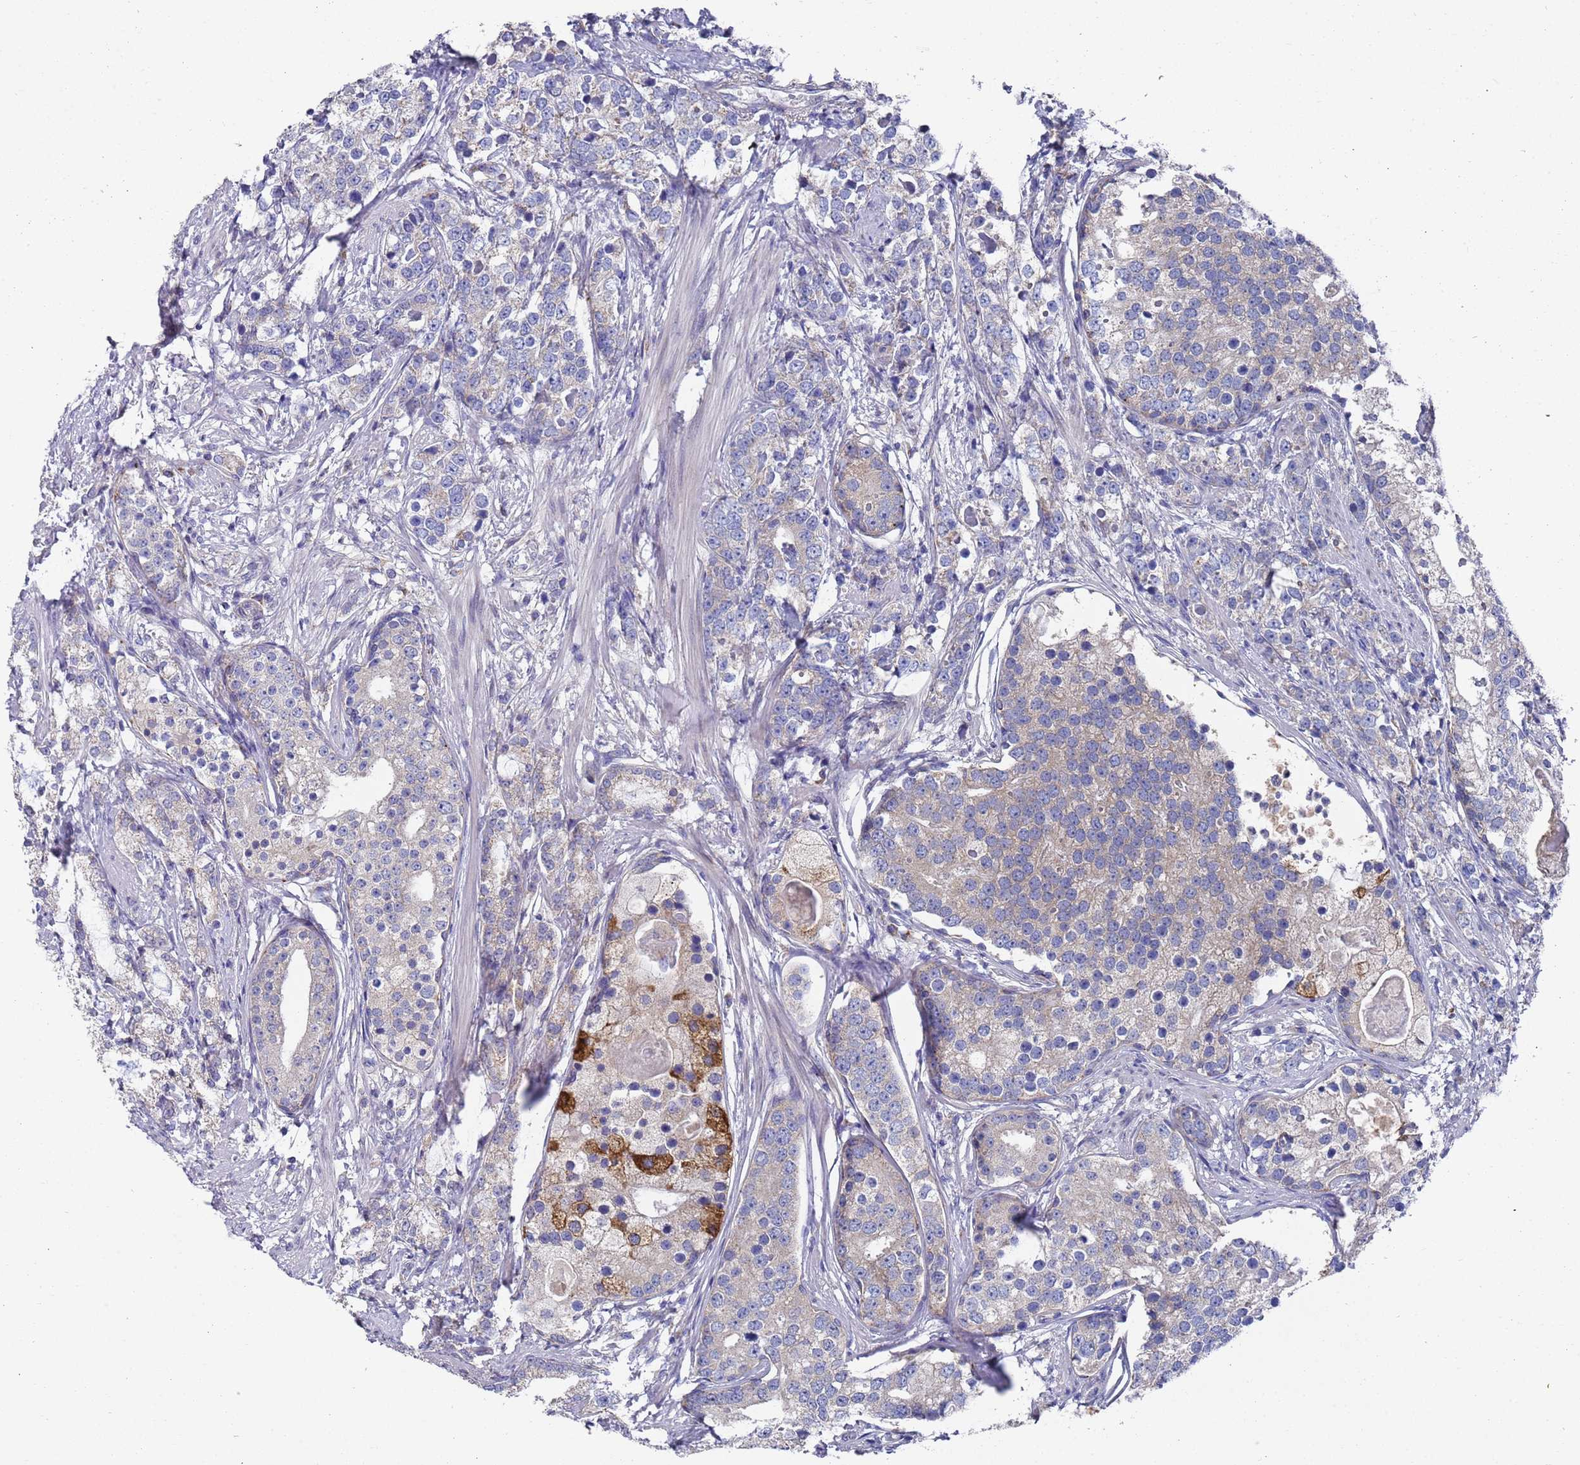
{"staining": {"intensity": "strong", "quantity": "<25%", "location": "cytoplasmic/membranous"}, "tissue": "prostate cancer", "cell_type": "Tumor cells", "image_type": "cancer", "snomed": [{"axis": "morphology", "description": "Adenocarcinoma, High grade"}, {"axis": "topography", "description": "Prostate"}], "caption": "Strong cytoplasmic/membranous expression is seen in approximately <25% of tumor cells in prostate cancer (adenocarcinoma (high-grade)).", "gene": "NPEPPS", "patient": {"sex": "male", "age": 69}}